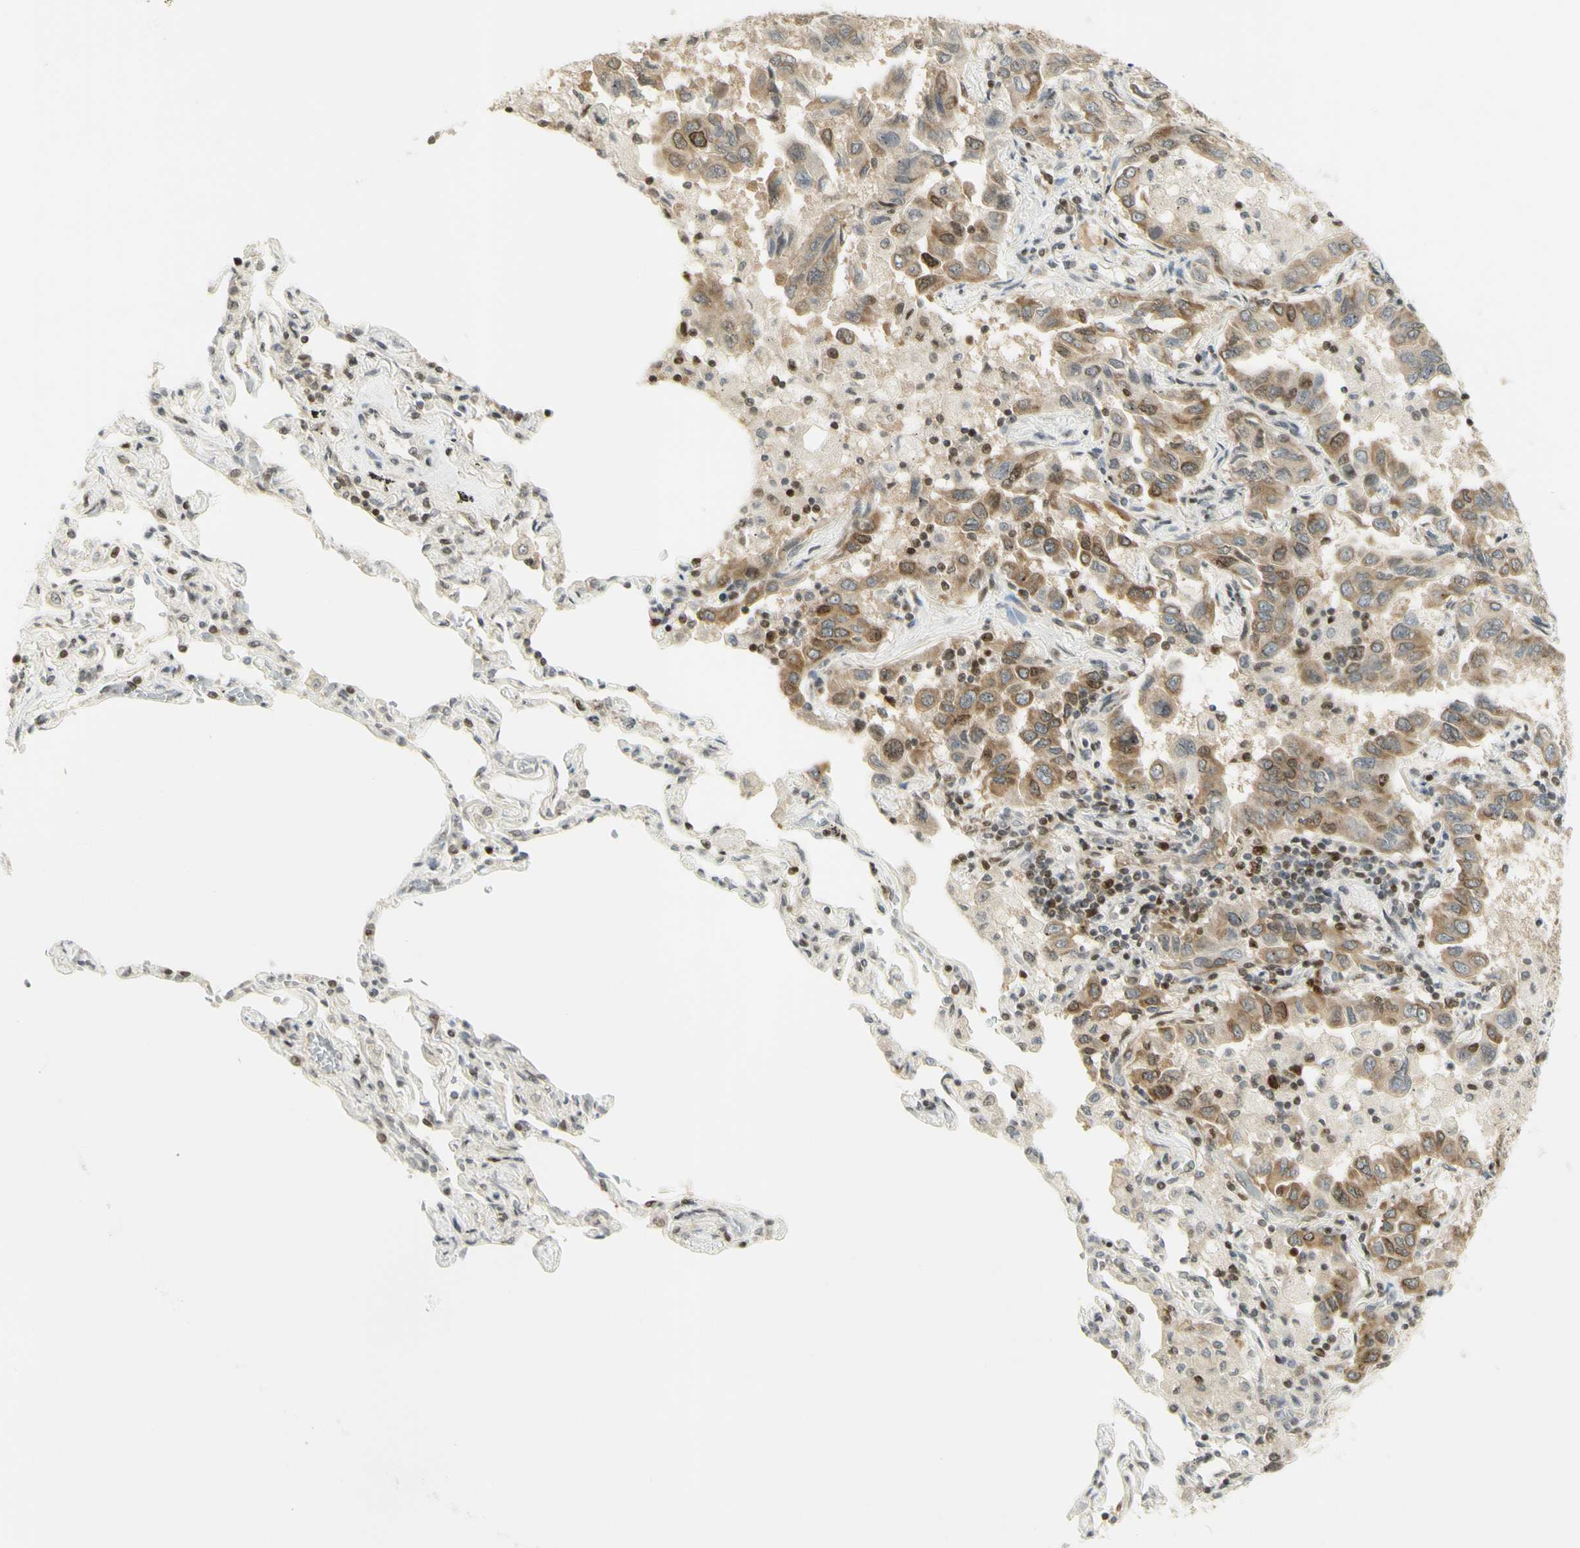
{"staining": {"intensity": "moderate", "quantity": ">75%", "location": "cytoplasmic/membranous,nuclear"}, "tissue": "lung cancer", "cell_type": "Tumor cells", "image_type": "cancer", "snomed": [{"axis": "morphology", "description": "Adenocarcinoma, NOS"}, {"axis": "topography", "description": "Lung"}], "caption": "This is an image of immunohistochemistry (IHC) staining of lung adenocarcinoma, which shows moderate expression in the cytoplasmic/membranous and nuclear of tumor cells.", "gene": "KIF11", "patient": {"sex": "male", "age": 64}}